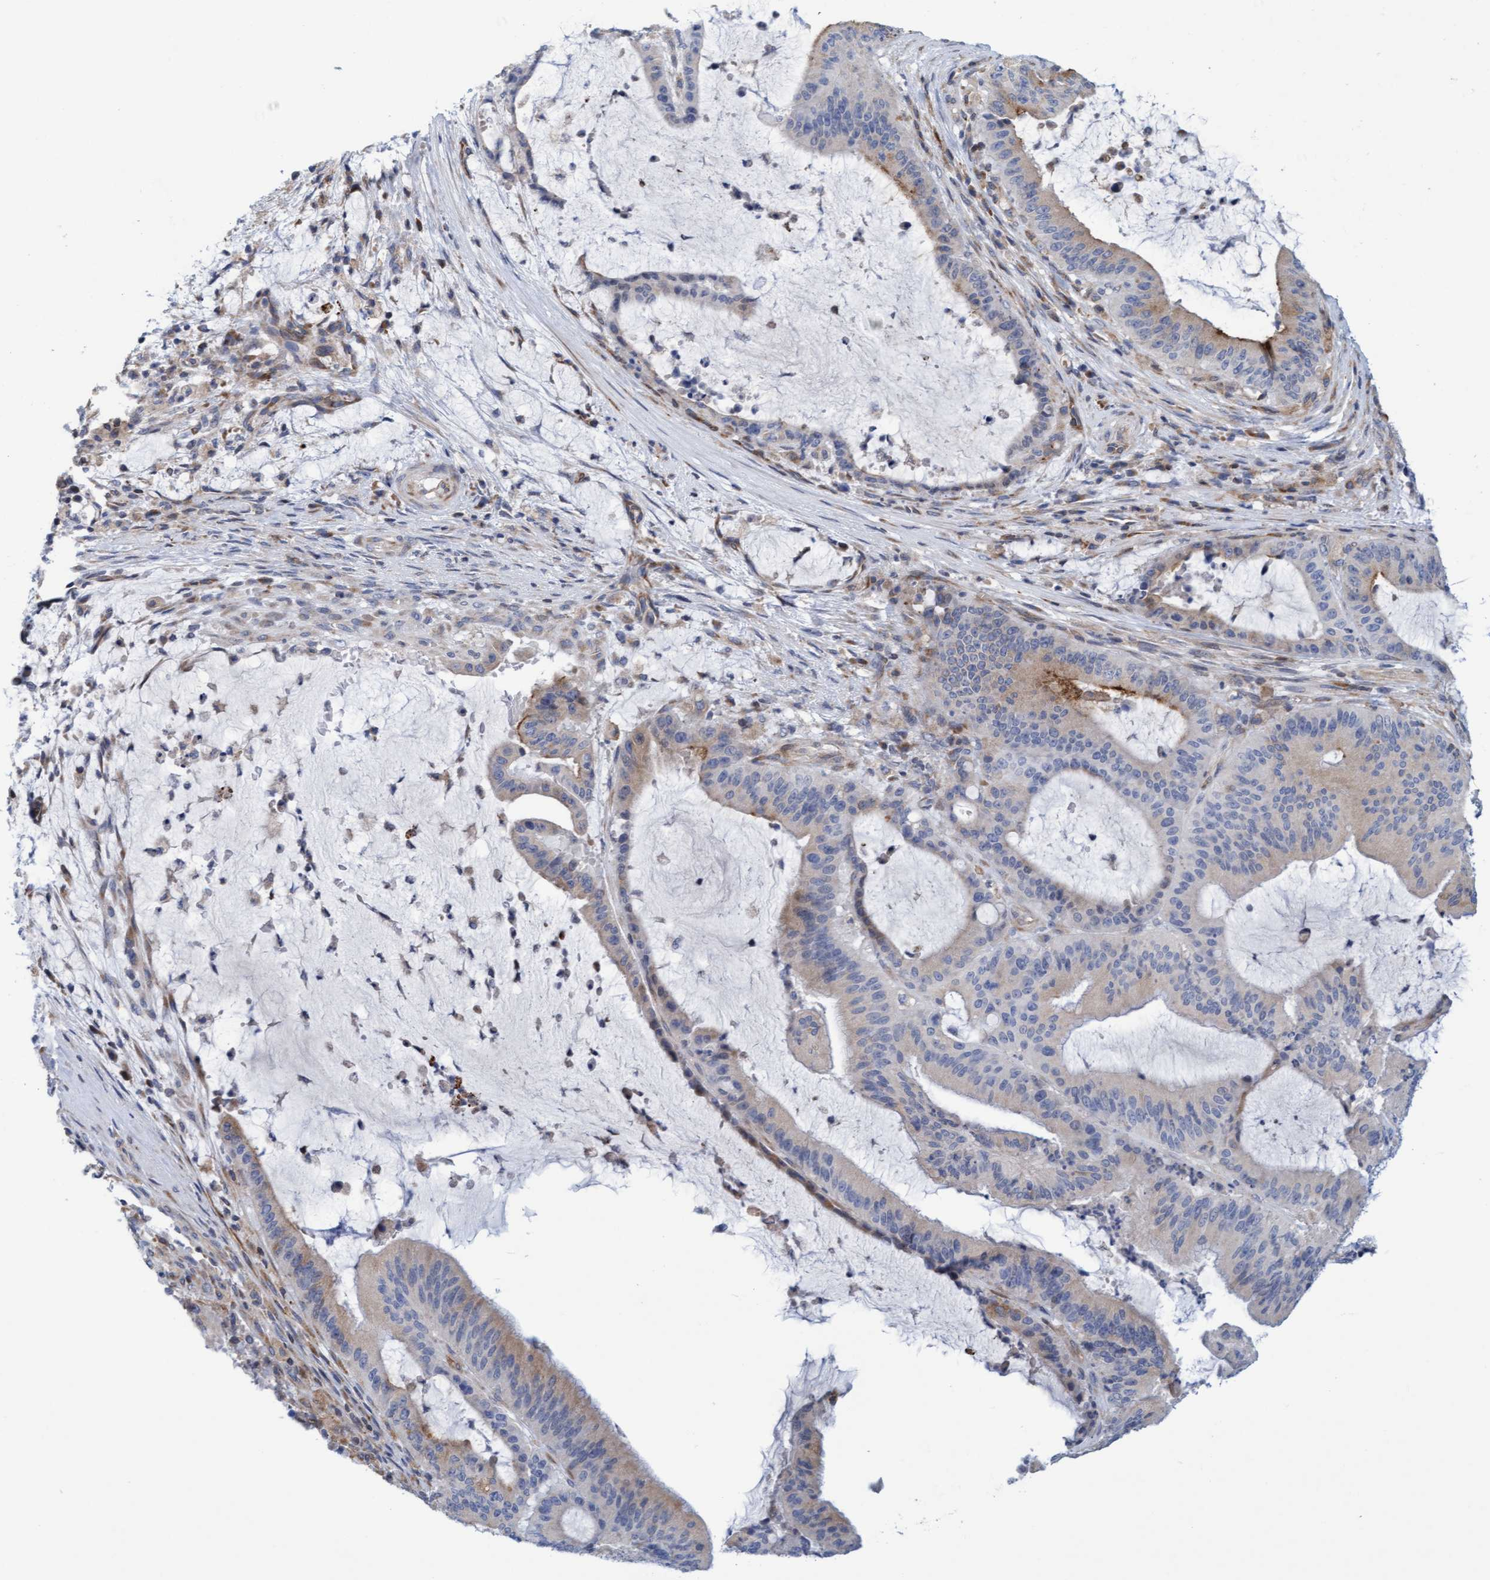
{"staining": {"intensity": "weak", "quantity": ">75%", "location": "cytoplasmic/membranous"}, "tissue": "liver cancer", "cell_type": "Tumor cells", "image_type": "cancer", "snomed": [{"axis": "morphology", "description": "Normal tissue, NOS"}, {"axis": "morphology", "description": "Cholangiocarcinoma"}, {"axis": "topography", "description": "Liver"}, {"axis": "topography", "description": "Peripheral nerve tissue"}], "caption": "A micrograph of human liver cancer stained for a protein shows weak cytoplasmic/membranous brown staining in tumor cells. The staining was performed using DAB to visualize the protein expression in brown, while the nuclei were stained in blue with hematoxylin (Magnification: 20x).", "gene": "SLC28A3", "patient": {"sex": "female", "age": 73}}